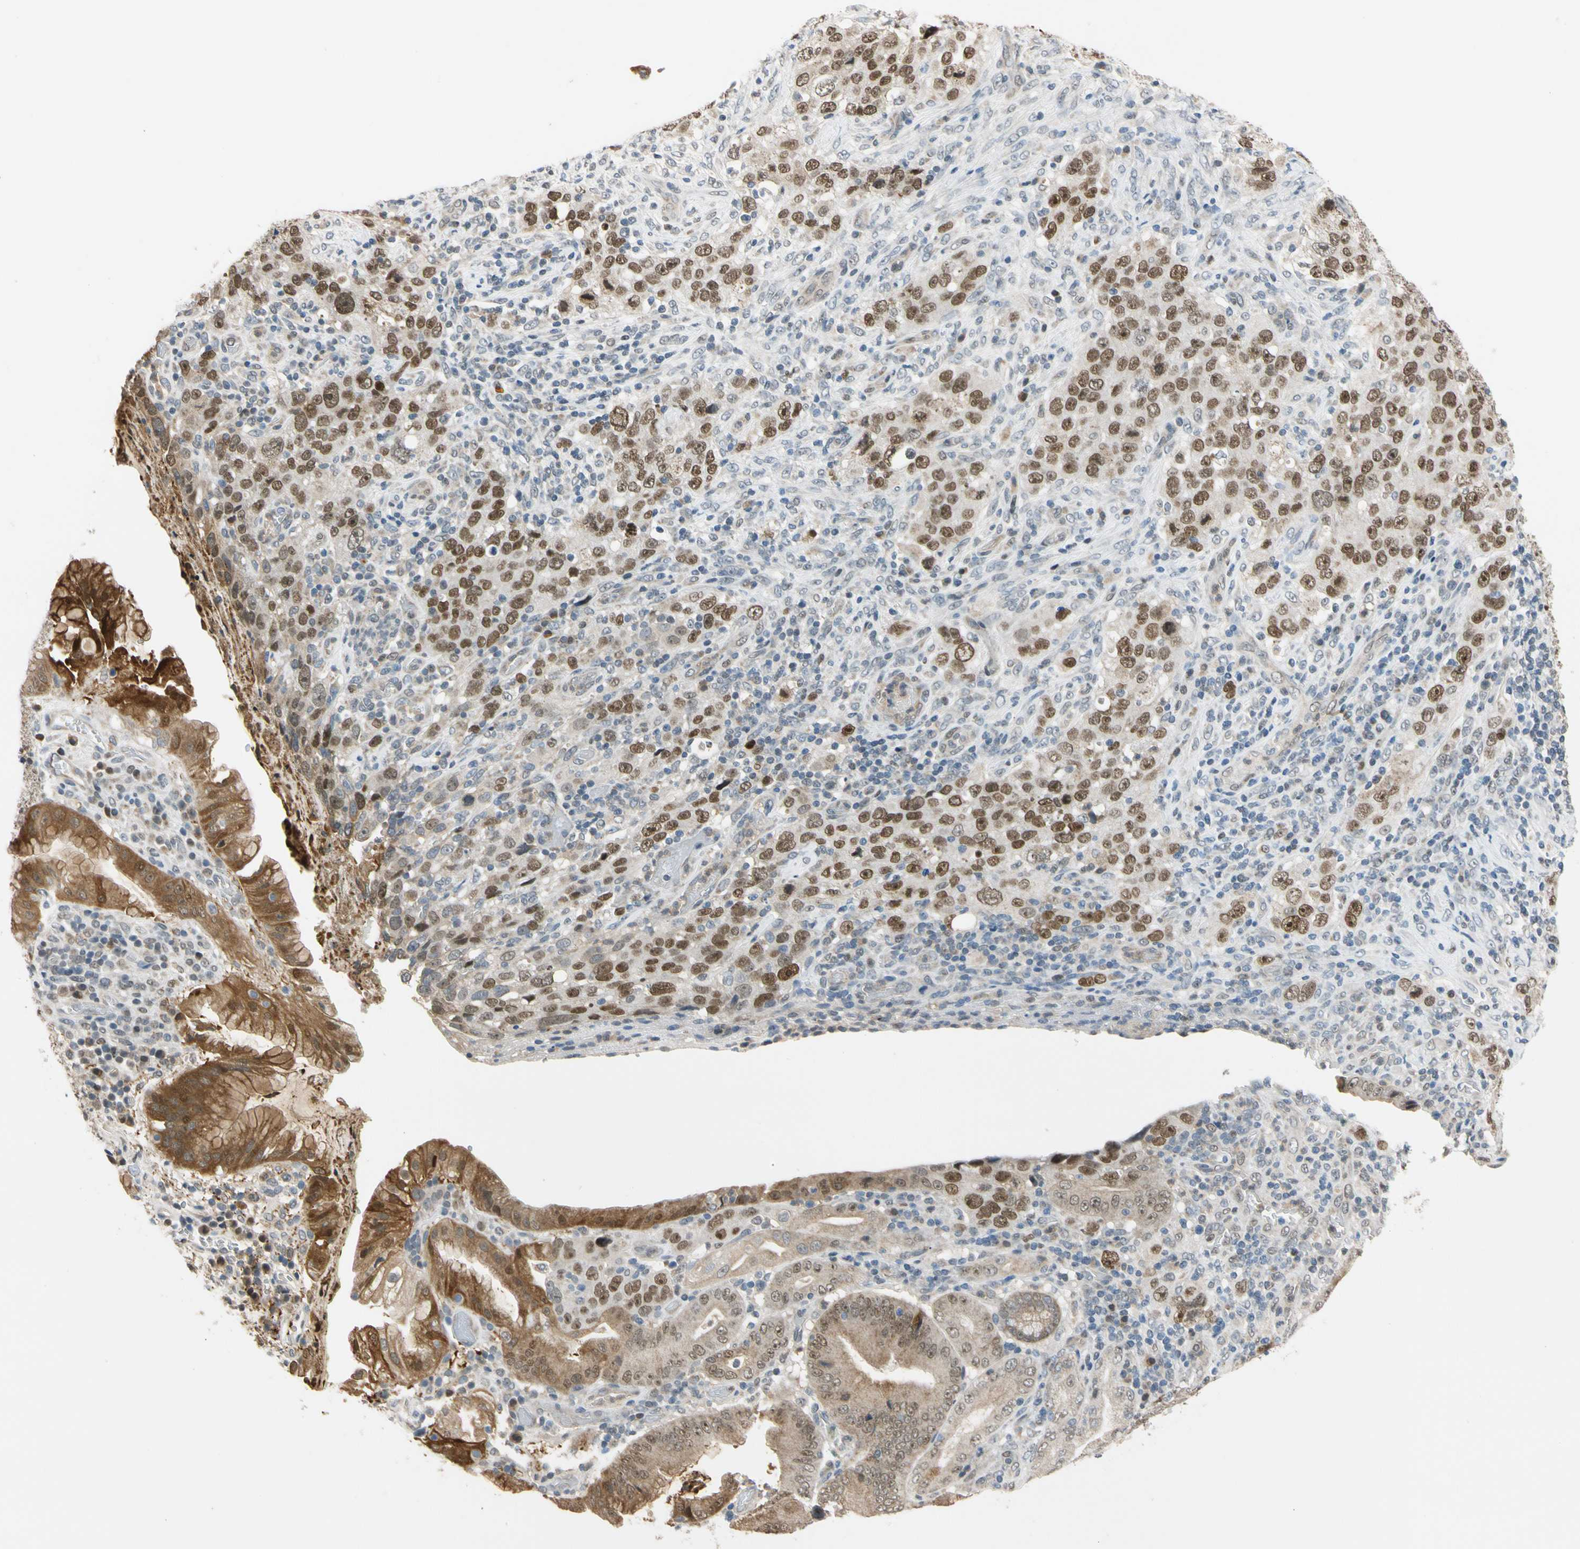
{"staining": {"intensity": "moderate", "quantity": ">75%", "location": "nuclear"}, "tissue": "stomach cancer", "cell_type": "Tumor cells", "image_type": "cancer", "snomed": [{"axis": "morphology", "description": "Normal tissue, NOS"}, {"axis": "morphology", "description": "Adenocarcinoma, NOS"}, {"axis": "topography", "description": "Stomach"}], "caption": "Immunohistochemical staining of human adenocarcinoma (stomach) reveals moderate nuclear protein expression in about >75% of tumor cells. (Brightfield microscopy of DAB IHC at high magnification).", "gene": "RIOX2", "patient": {"sex": "male", "age": 48}}